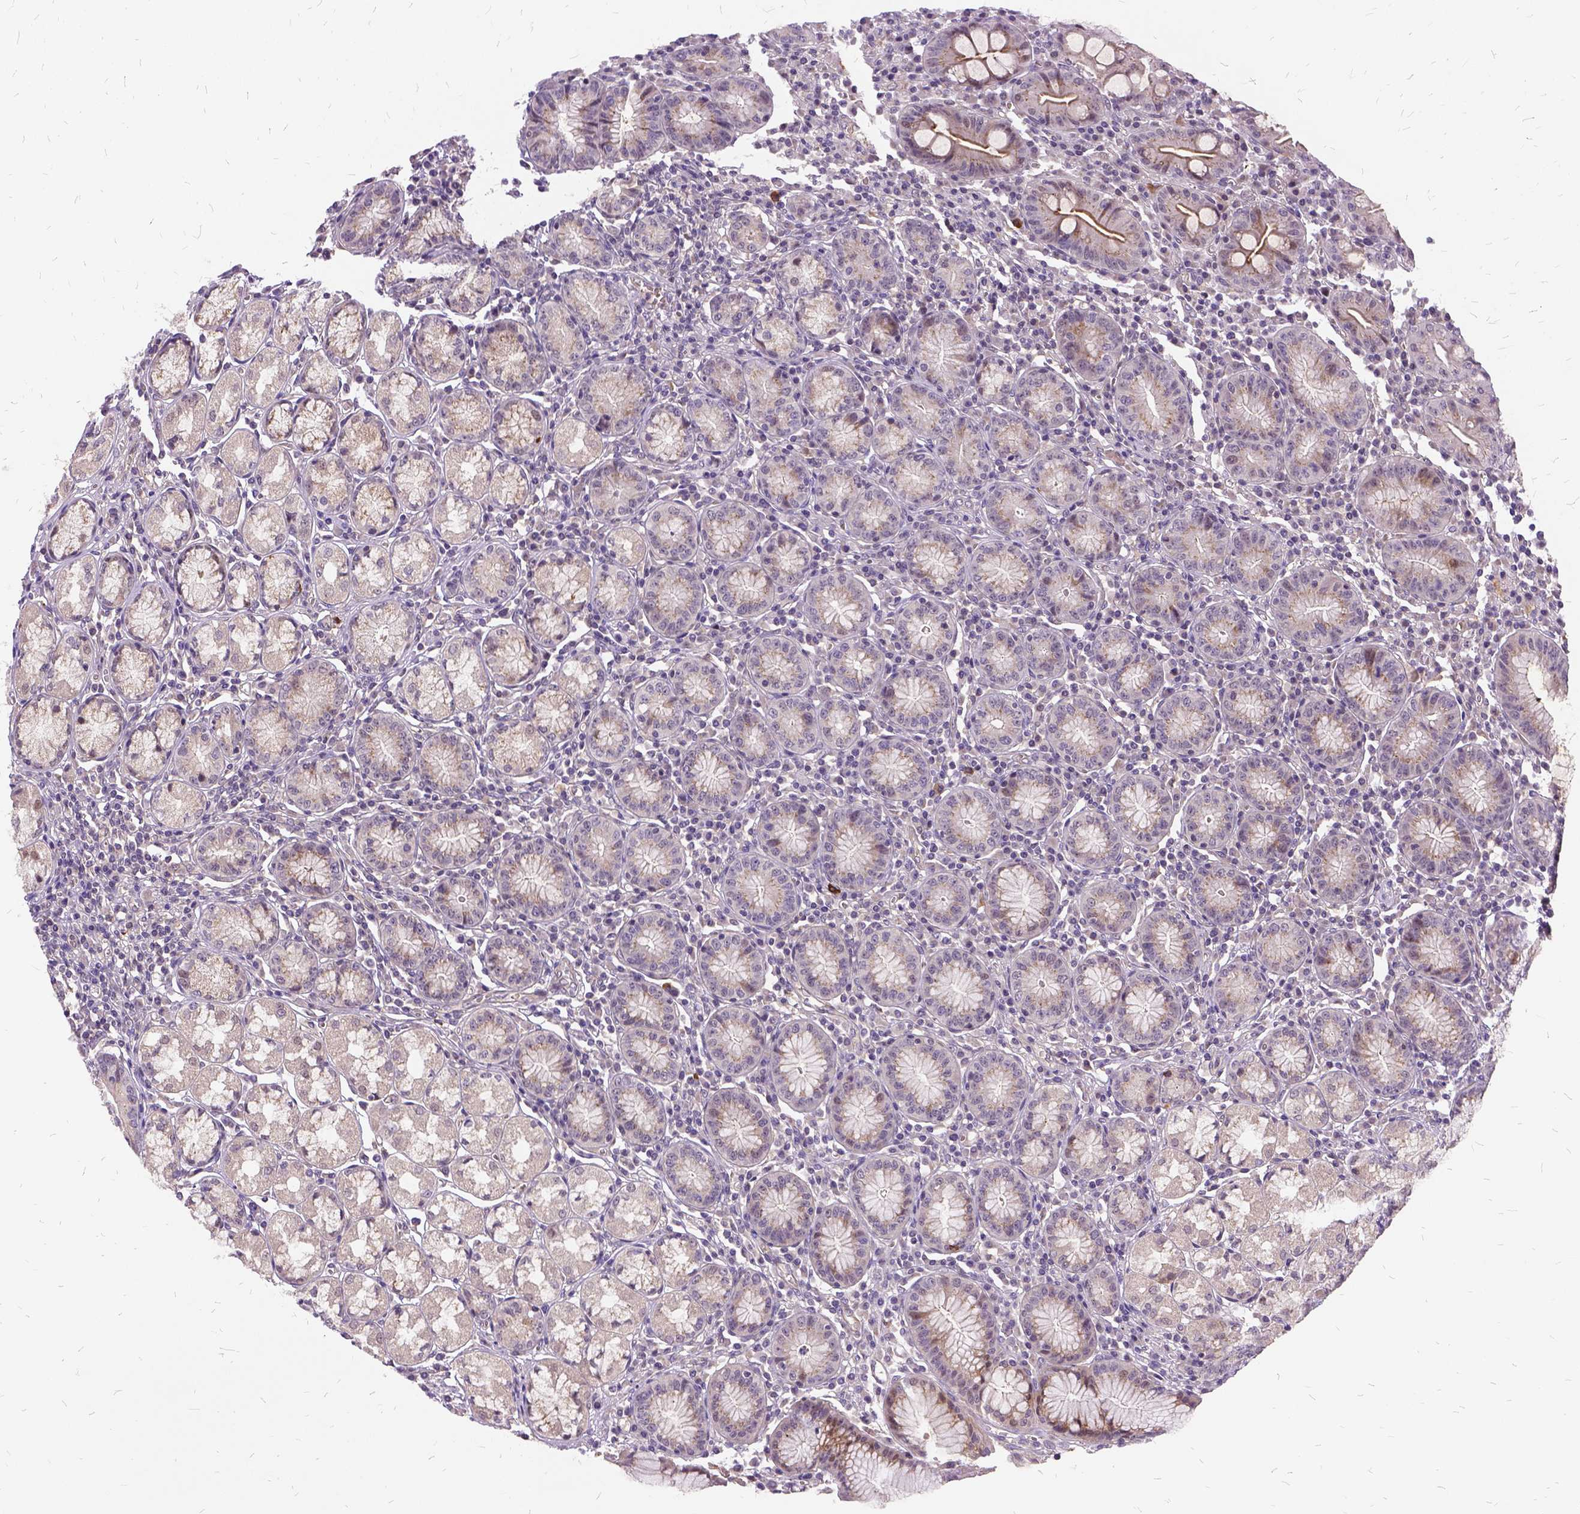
{"staining": {"intensity": "weak", "quantity": "25%-75%", "location": "cytoplasmic/membranous"}, "tissue": "stomach", "cell_type": "Glandular cells", "image_type": "normal", "snomed": [{"axis": "morphology", "description": "Normal tissue, NOS"}, {"axis": "topography", "description": "Stomach"}], "caption": "Brown immunohistochemical staining in unremarkable stomach displays weak cytoplasmic/membranous expression in about 25%-75% of glandular cells.", "gene": "ILRUN", "patient": {"sex": "male", "age": 55}}